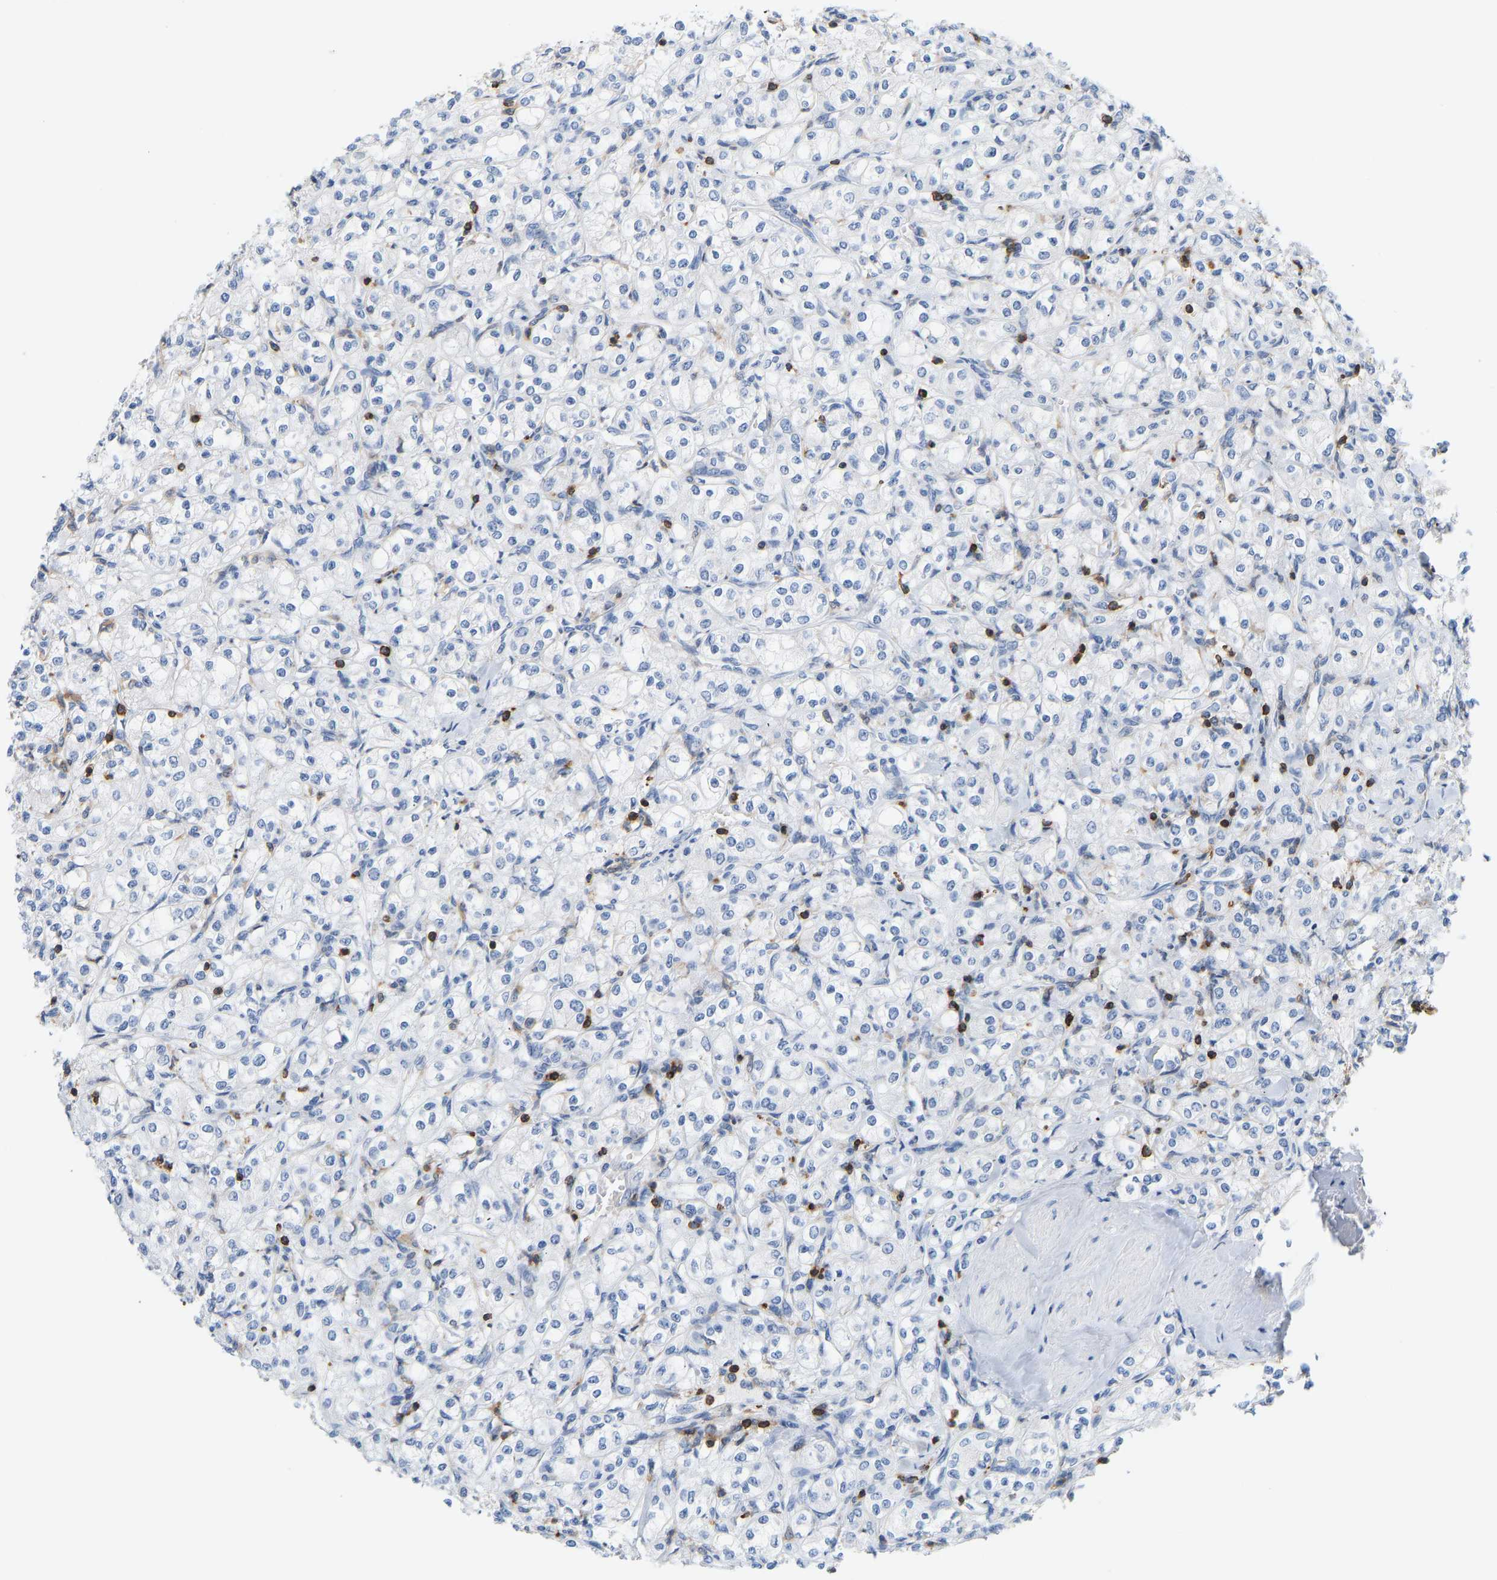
{"staining": {"intensity": "negative", "quantity": "none", "location": "none"}, "tissue": "renal cancer", "cell_type": "Tumor cells", "image_type": "cancer", "snomed": [{"axis": "morphology", "description": "Adenocarcinoma, NOS"}, {"axis": "topography", "description": "Kidney"}], "caption": "Protein analysis of renal cancer reveals no significant staining in tumor cells. (DAB (3,3'-diaminobenzidine) IHC, high magnification).", "gene": "EVL", "patient": {"sex": "male", "age": 77}}